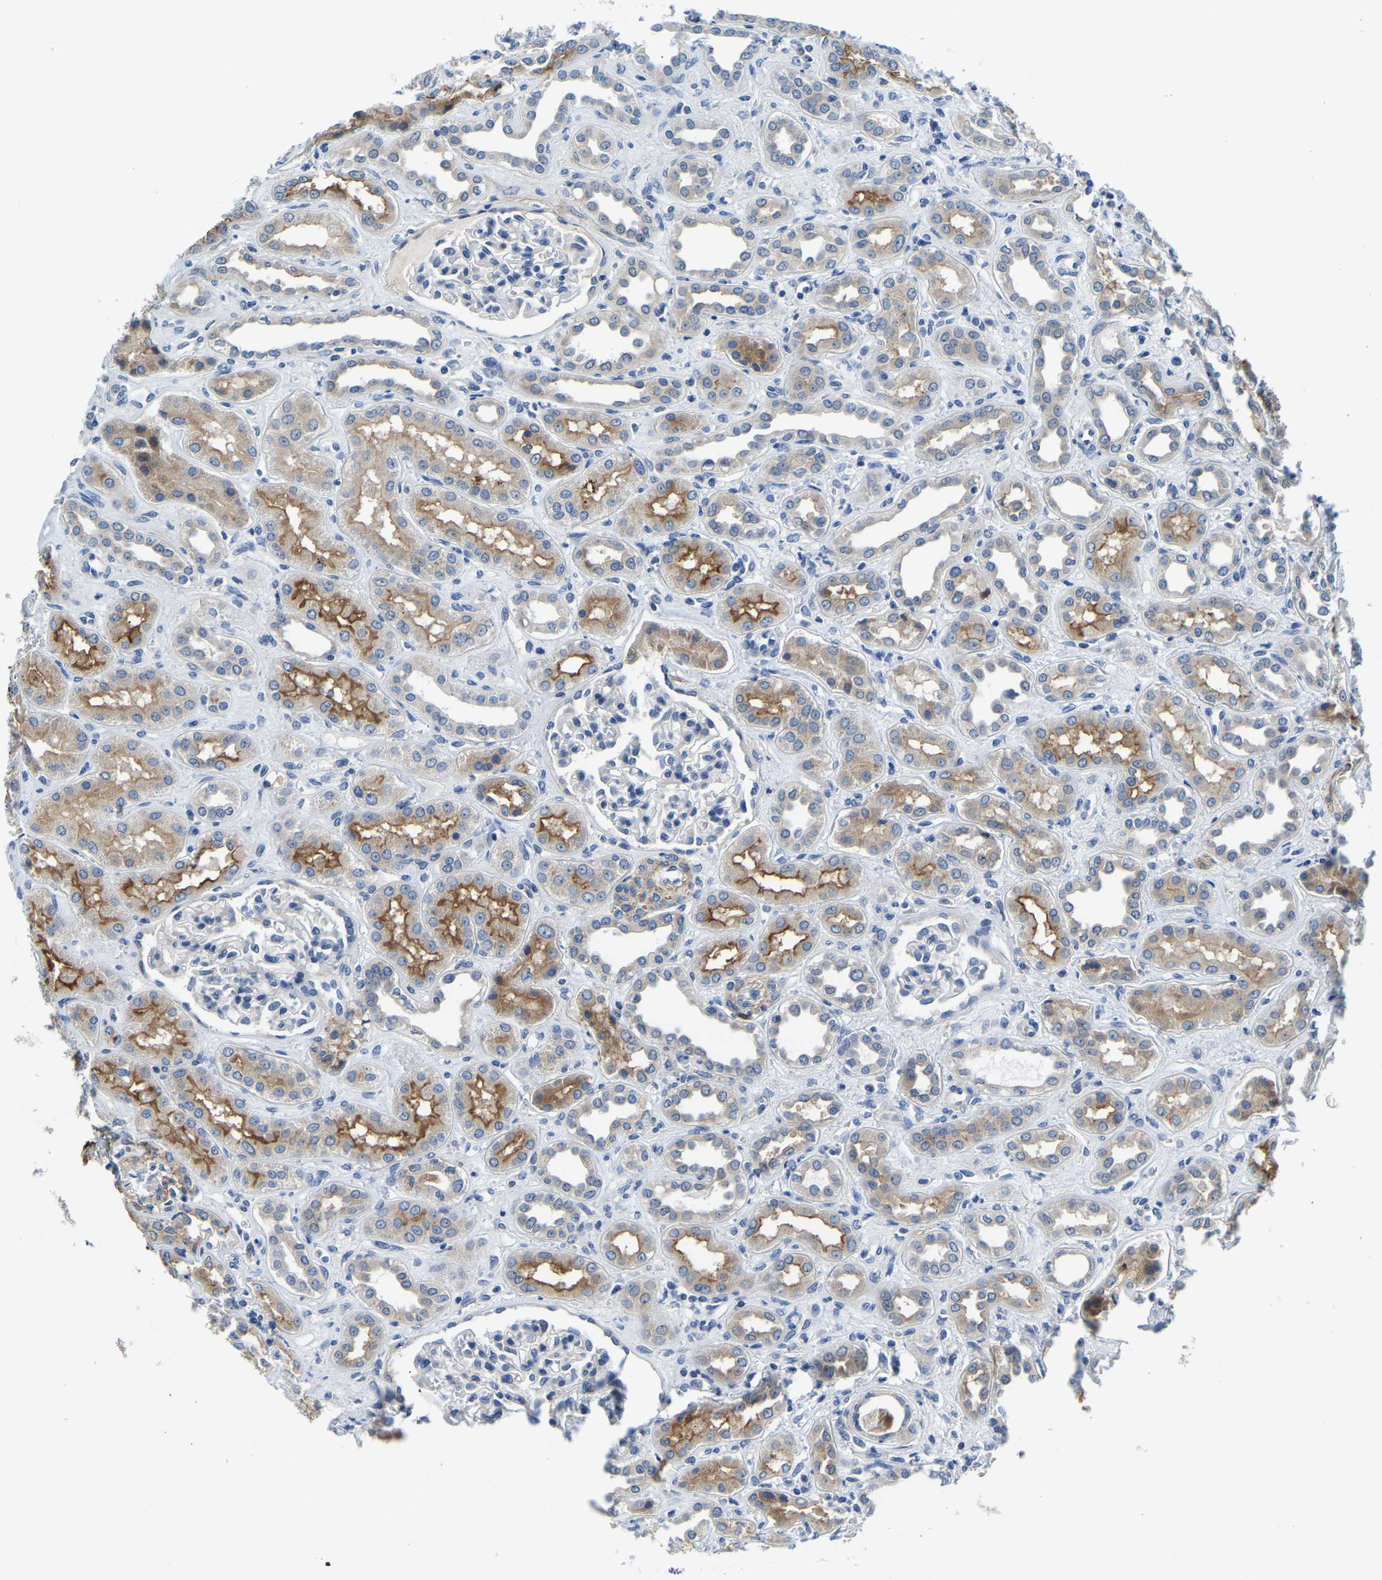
{"staining": {"intensity": "negative", "quantity": "none", "location": "none"}, "tissue": "kidney", "cell_type": "Cells in glomeruli", "image_type": "normal", "snomed": [{"axis": "morphology", "description": "Normal tissue, NOS"}, {"axis": "topography", "description": "Kidney"}], "caption": "Immunohistochemical staining of normal human kidney shows no significant expression in cells in glomeruli.", "gene": "LIAS", "patient": {"sex": "male", "age": 59}}